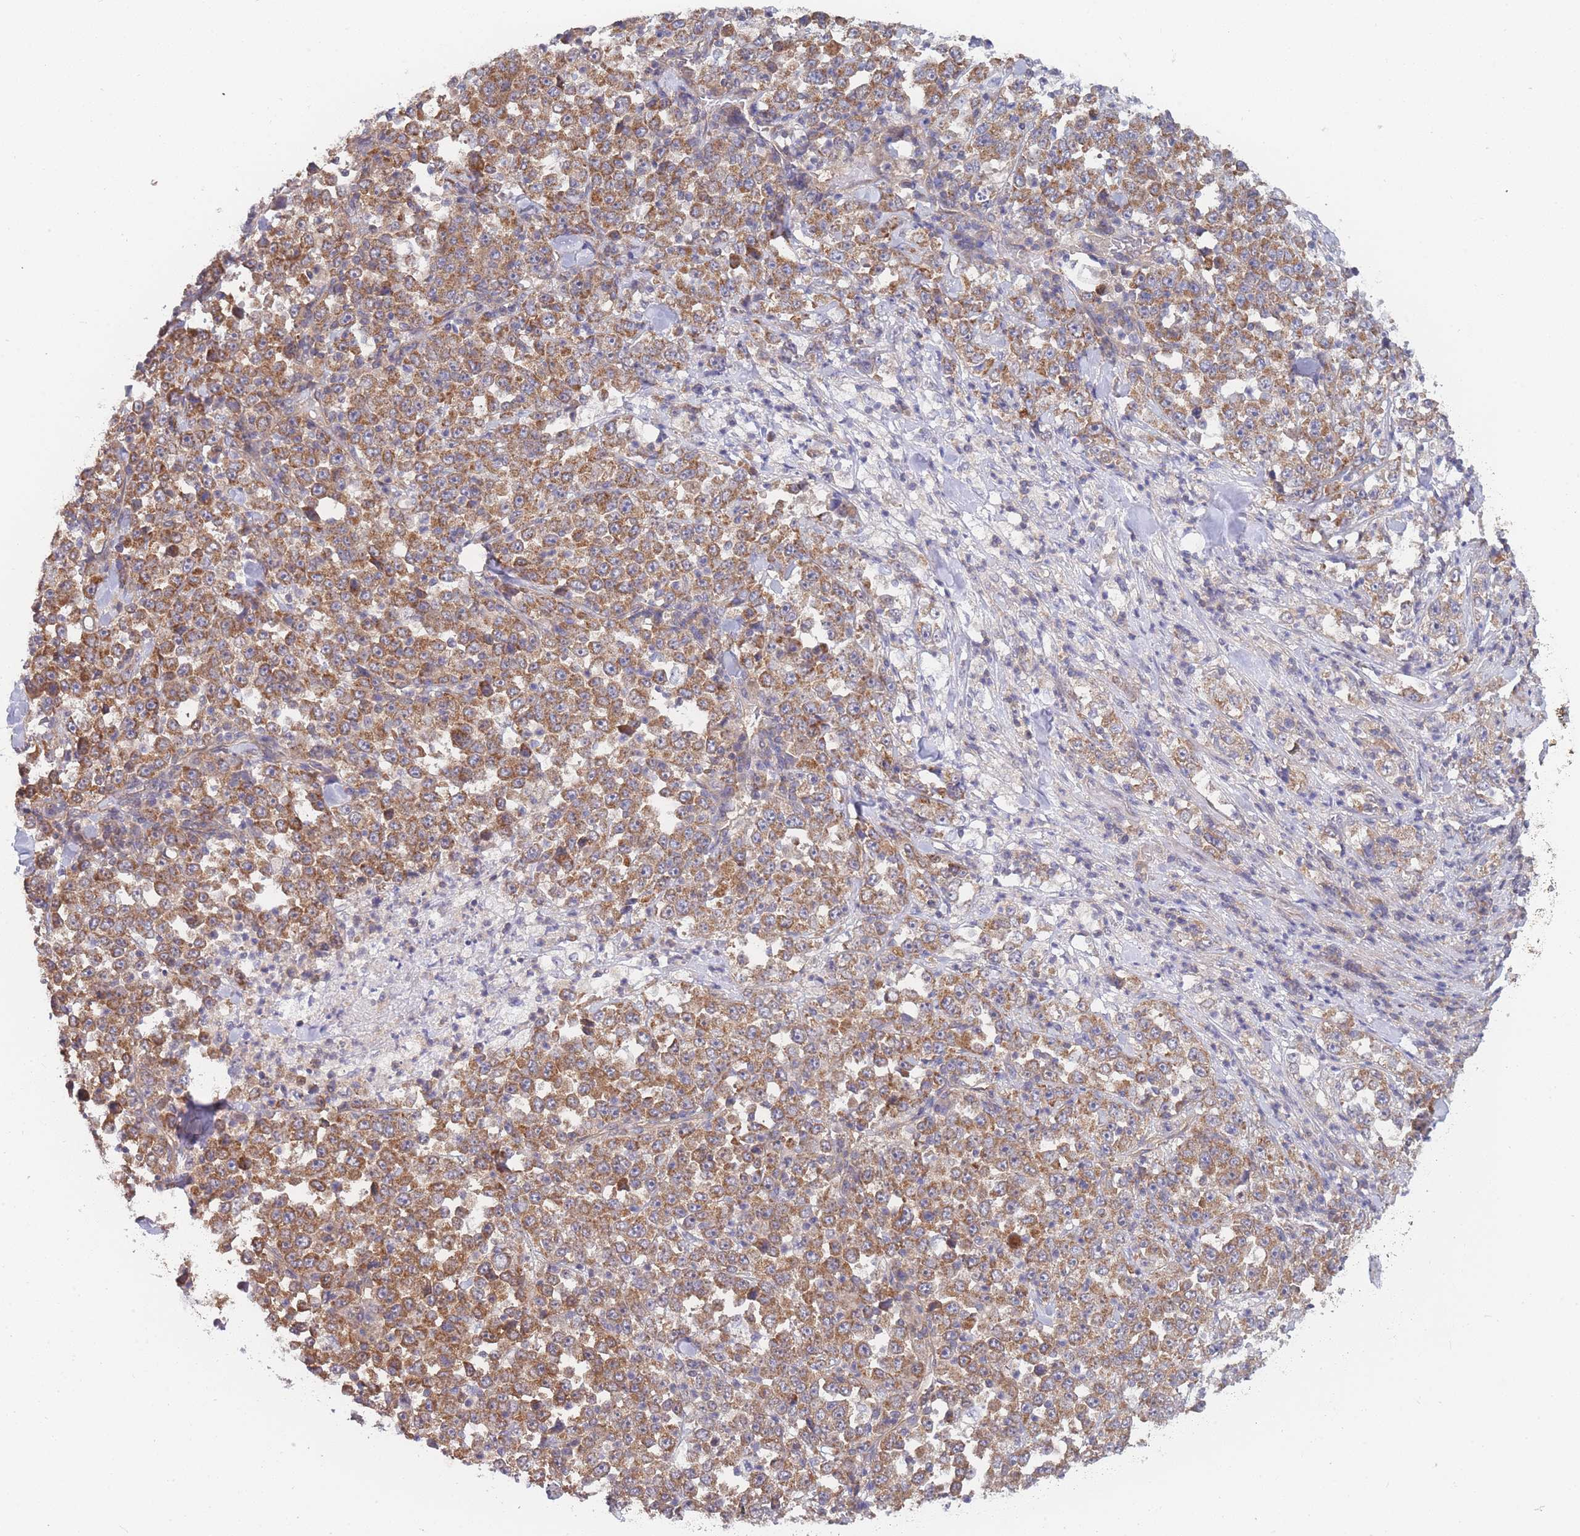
{"staining": {"intensity": "moderate", "quantity": ">75%", "location": "cytoplasmic/membranous"}, "tissue": "stomach cancer", "cell_type": "Tumor cells", "image_type": "cancer", "snomed": [{"axis": "morphology", "description": "Normal tissue, NOS"}, {"axis": "morphology", "description": "Adenocarcinoma, NOS"}, {"axis": "topography", "description": "Stomach, upper"}, {"axis": "topography", "description": "Stomach"}], "caption": "The micrograph exhibits staining of stomach adenocarcinoma, revealing moderate cytoplasmic/membranous protein positivity (brown color) within tumor cells.", "gene": "MRPS18B", "patient": {"sex": "male", "age": 59}}